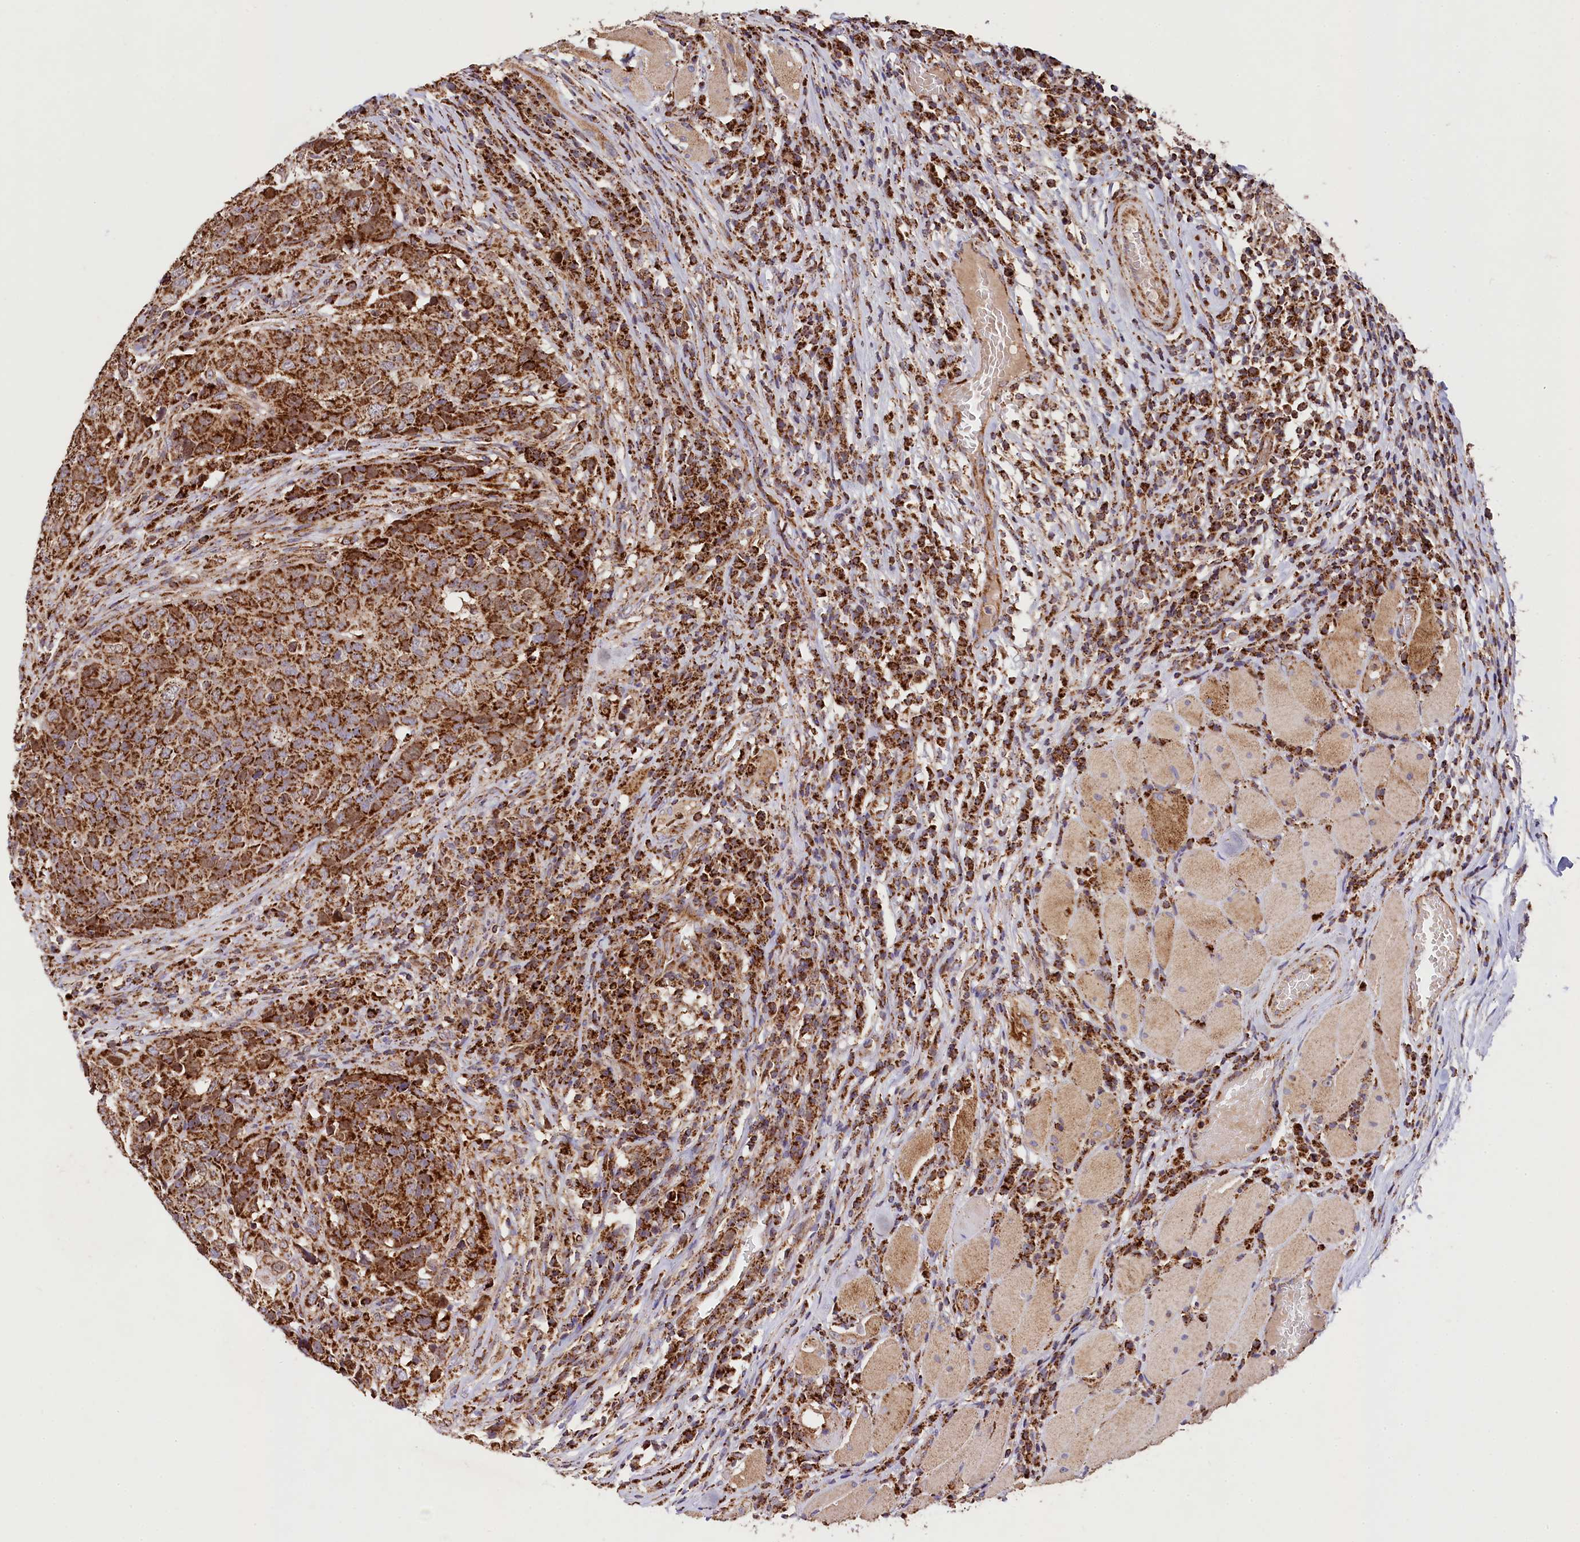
{"staining": {"intensity": "strong", "quantity": ">75%", "location": "cytoplasmic/membranous"}, "tissue": "head and neck cancer", "cell_type": "Tumor cells", "image_type": "cancer", "snomed": [{"axis": "morphology", "description": "Squamous cell carcinoma, NOS"}, {"axis": "topography", "description": "Head-Neck"}], "caption": "A micrograph of head and neck squamous cell carcinoma stained for a protein exhibits strong cytoplasmic/membranous brown staining in tumor cells.", "gene": "CLYBL", "patient": {"sex": "male", "age": 66}}